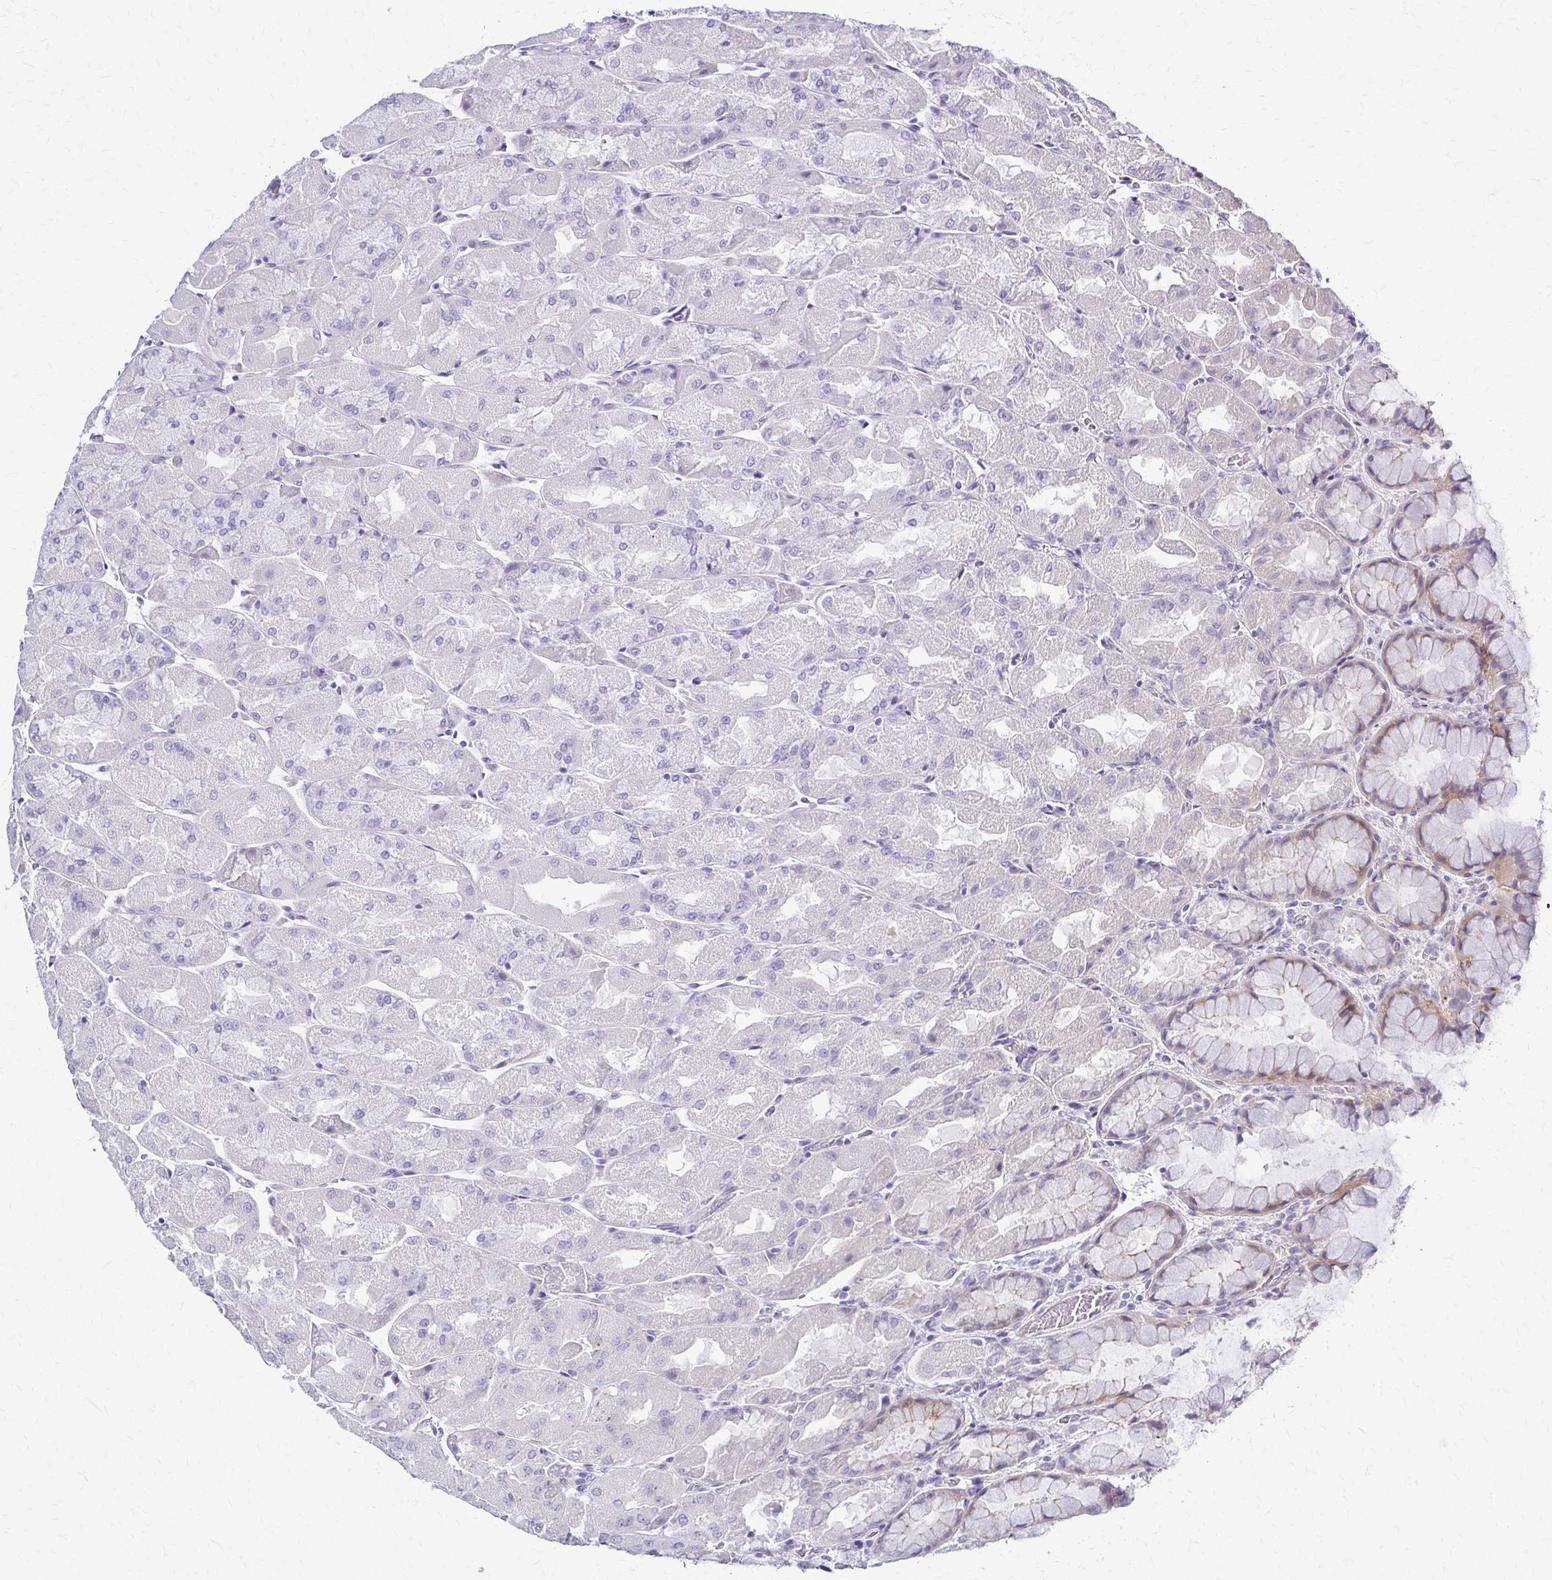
{"staining": {"intensity": "weak", "quantity": "<25%", "location": "cytoplasmic/membranous"}, "tissue": "stomach", "cell_type": "Glandular cells", "image_type": "normal", "snomed": [{"axis": "morphology", "description": "Normal tissue, NOS"}, {"axis": "topography", "description": "Stomach"}], "caption": "Image shows no significant protein expression in glandular cells of normal stomach.", "gene": "RHOBTB2", "patient": {"sex": "female", "age": 61}}